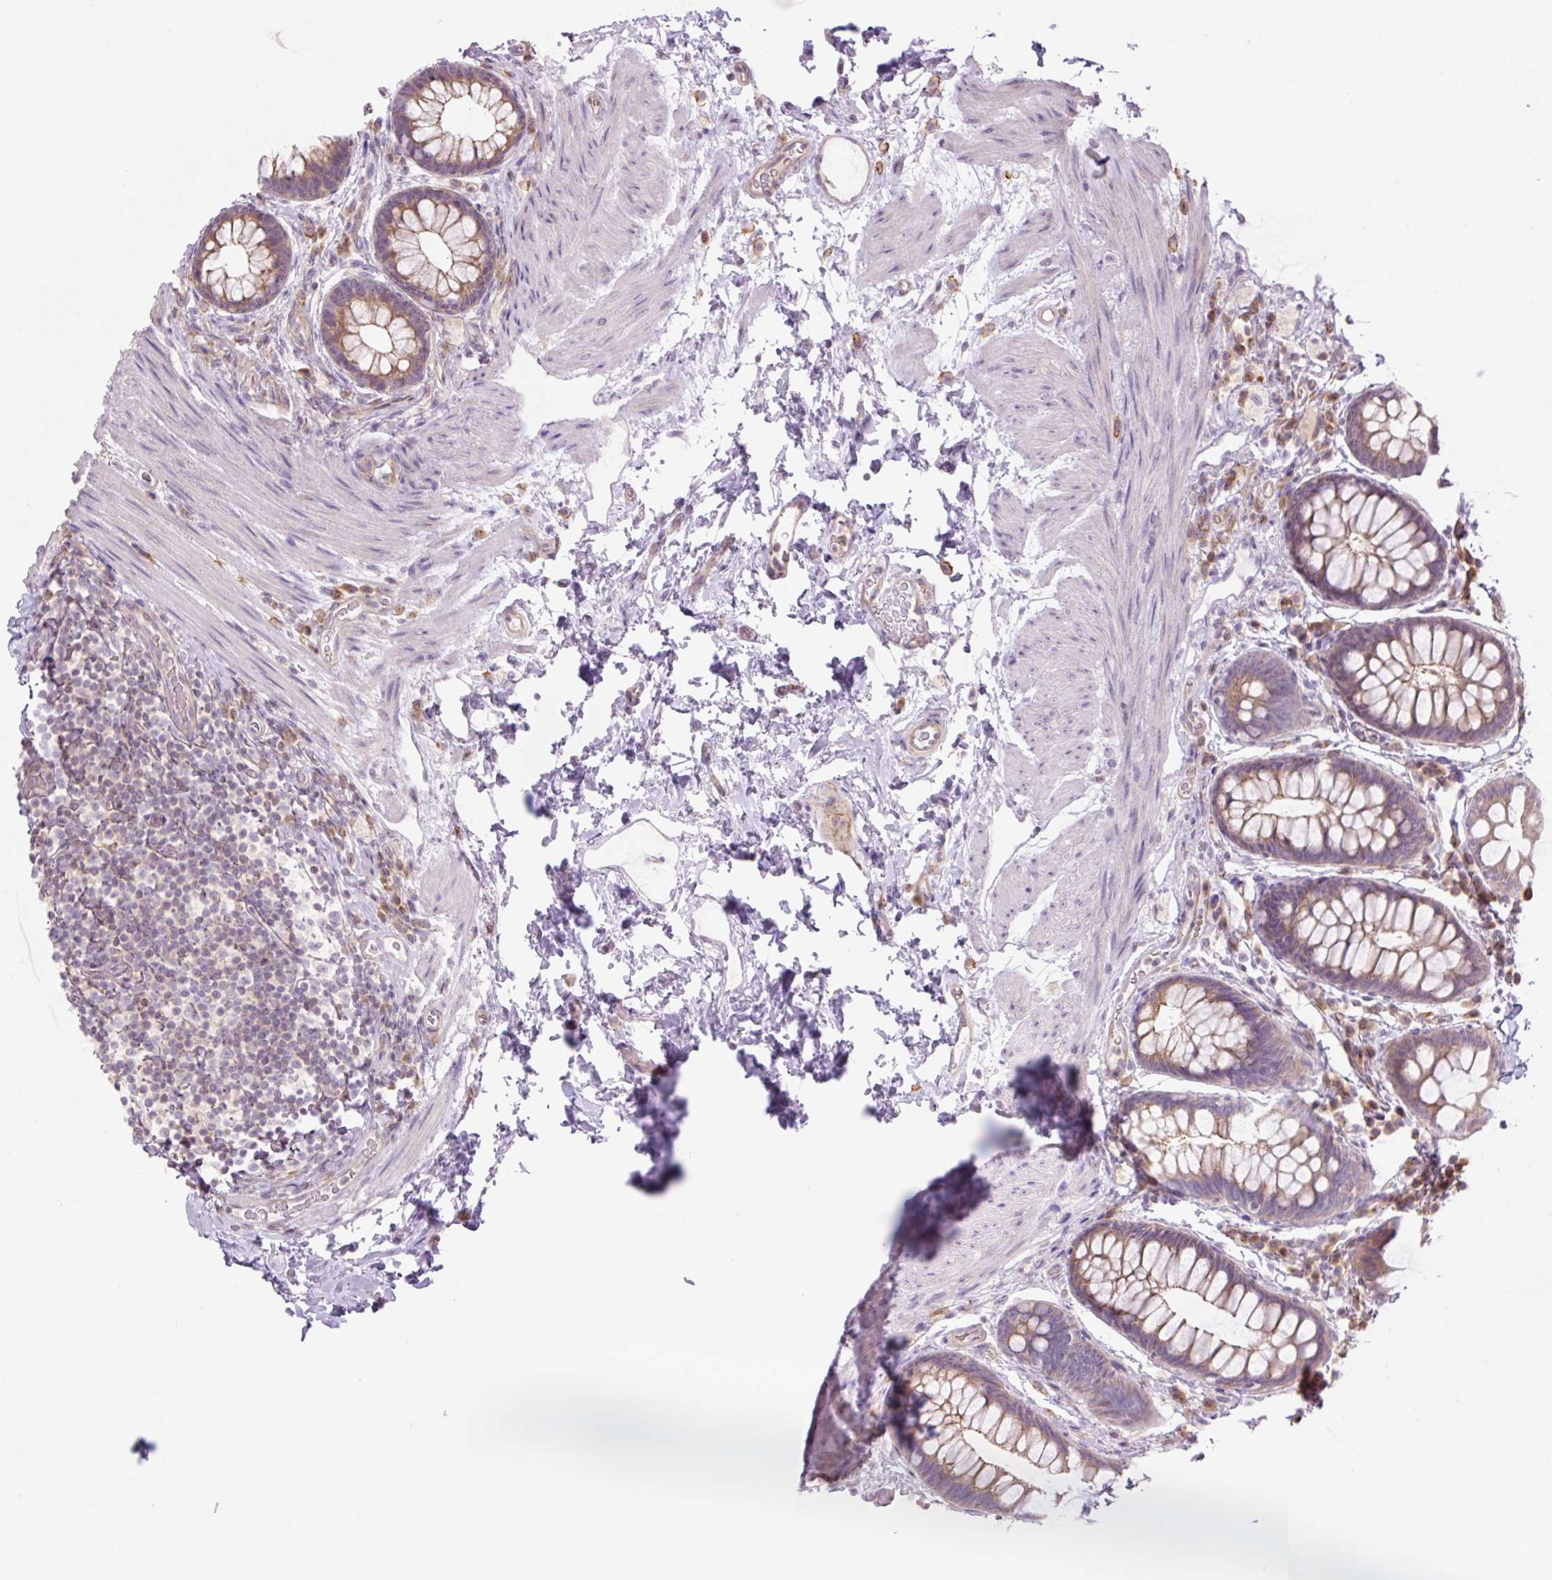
{"staining": {"intensity": "moderate", "quantity": "25%-75%", "location": "cytoplasmic/membranous"}, "tissue": "rectum", "cell_type": "Glandular cells", "image_type": "normal", "snomed": [{"axis": "morphology", "description": "Normal tissue, NOS"}, {"axis": "topography", "description": "Rectum"}], "caption": "Moderate cytoplasmic/membranous protein expression is seen in approximately 25%-75% of glandular cells in rectum.", "gene": "GRID2", "patient": {"sex": "female", "age": 69}}